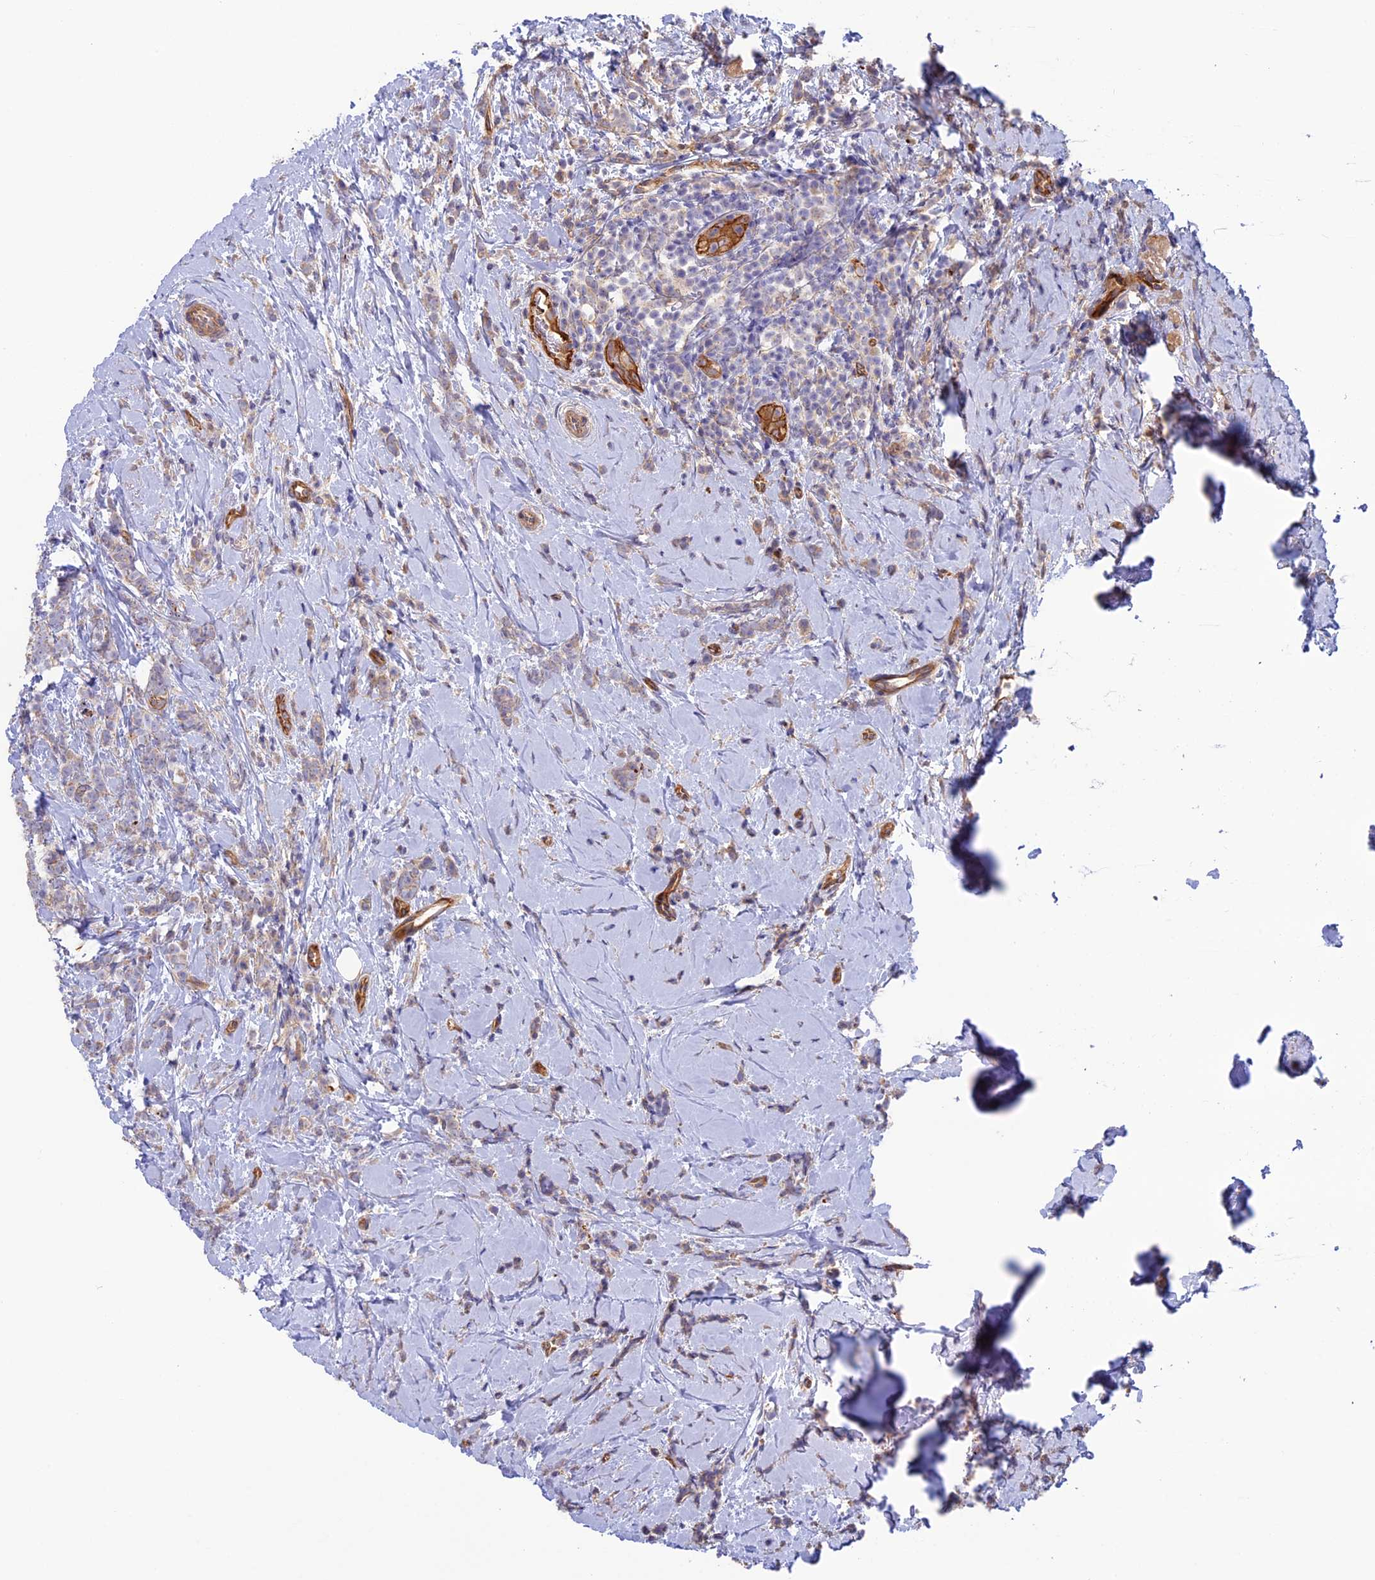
{"staining": {"intensity": "weak", "quantity": "25%-75%", "location": "cytoplasmic/membranous"}, "tissue": "breast cancer", "cell_type": "Tumor cells", "image_type": "cancer", "snomed": [{"axis": "morphology", "description": "Lobular carcinoma"}, {"axis": "topography", "description": "Breast"}], "caption": "IHC histopathology image of neoplastic tissue: breast lobular carcinoma stained using immunohistochemistry demonstrates low levels of weak protein expression localized specifically in the cytoplasmic/membranous of tumor cells, appearing as a cytoplasmic/membranous brown color.", "gene": "DUS3L", "patient": {"sex": "female", "age": 58}}